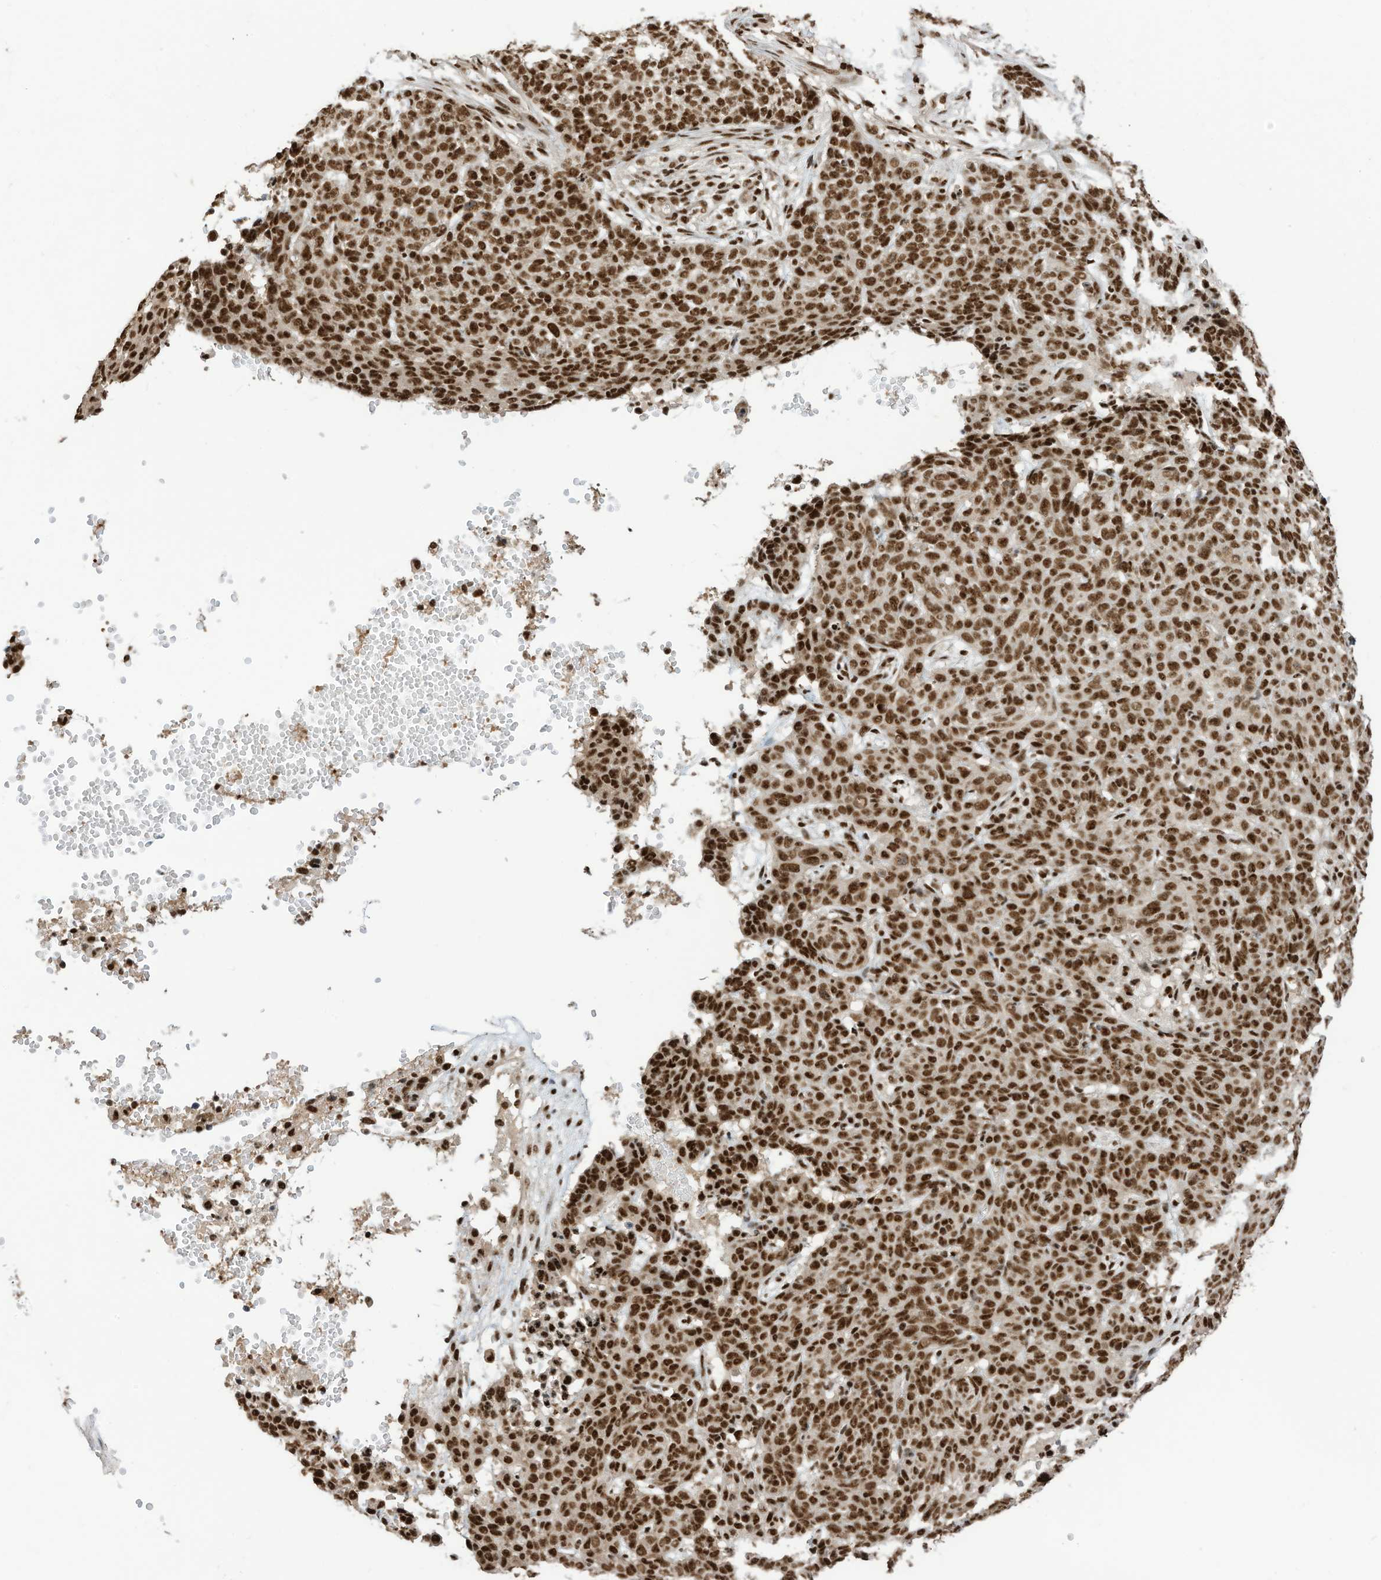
{"staining": {"intensity": "strong", "quantity": ">75%", "location": "nuclear"}, "tissue": "skin cancer", "cell_type": "Tumor cells", "image_type": "cancer", "snomed": [{"axis": "morphology", "description": "Basal cell carcinoma"}, {"axis": "topography", "description": "Skin"}], "caption": "IHC photomicrograph of neoplastic tissue: skin cancer (basal cell carcinoma) stained using IHC displays high levels of strong protein expression localized specifically in the nuclear of tumor cells, appearing as a nuclear brown color.", "gene": "SF3A3", "patient": {"sex": "male", "age": 85}}